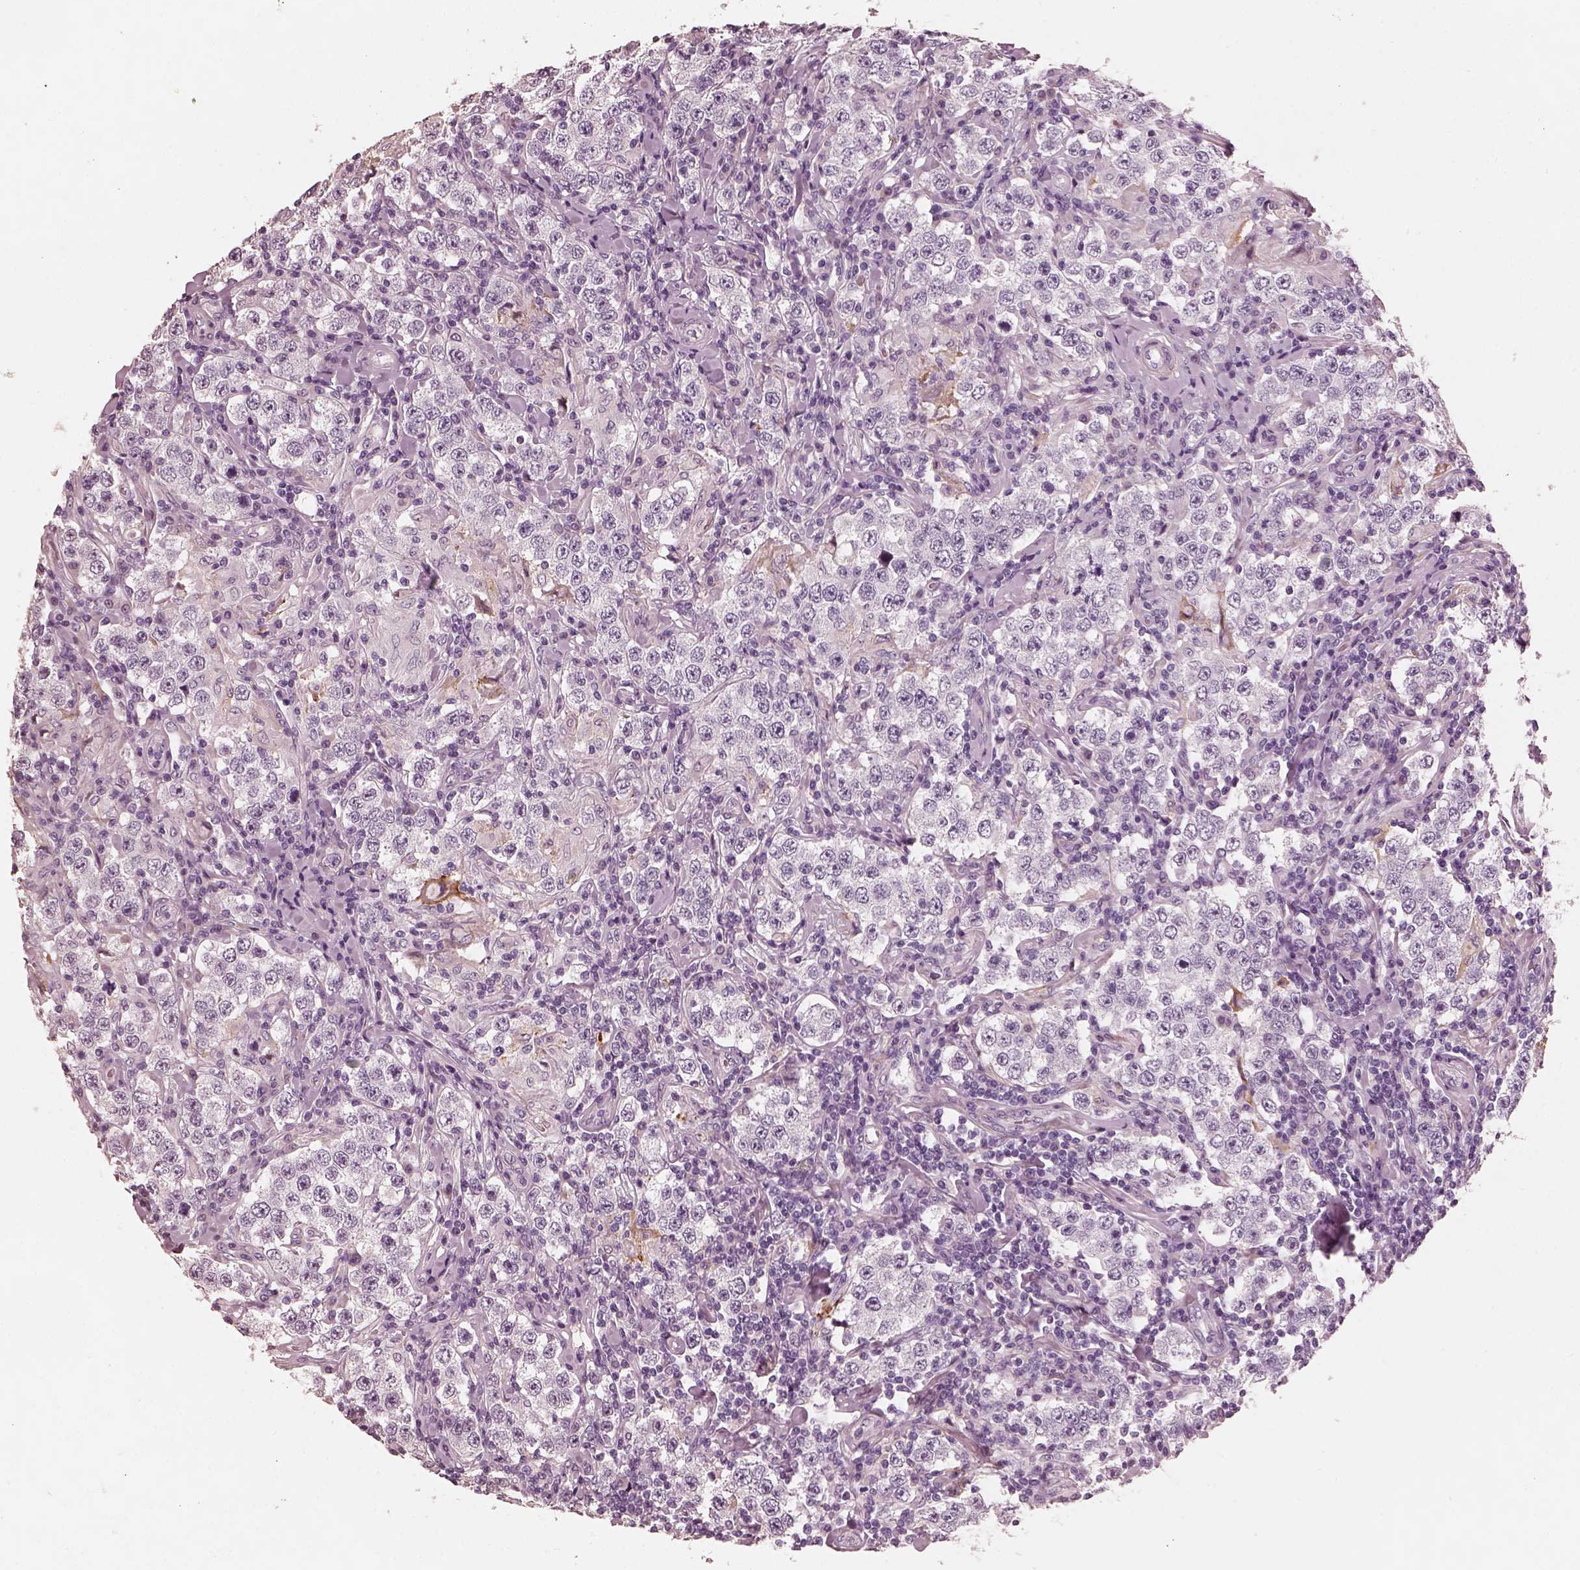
{"staining": {"intensity": "negative", "quantity": "none", "location": "none"}, "tissue": "testis cancer", "cell_type": "Tumor cells", "image_type": "cancer", "snomed": [{"axis": "morphology", "description": "Seminoma, NOS"}, {"axis": "morphology", "description": "Carcinoma, Embryonal, NOS"}, {"axis": "topography", "description": "Testis"}], "caption": "This is a histopathology image of immunohistochemistry (IHC) staining of testis cancer (seminoma), which shows no expression in tumor cells.", "gene": "RS1", "patient": {"sex": "male", "age": 41}}